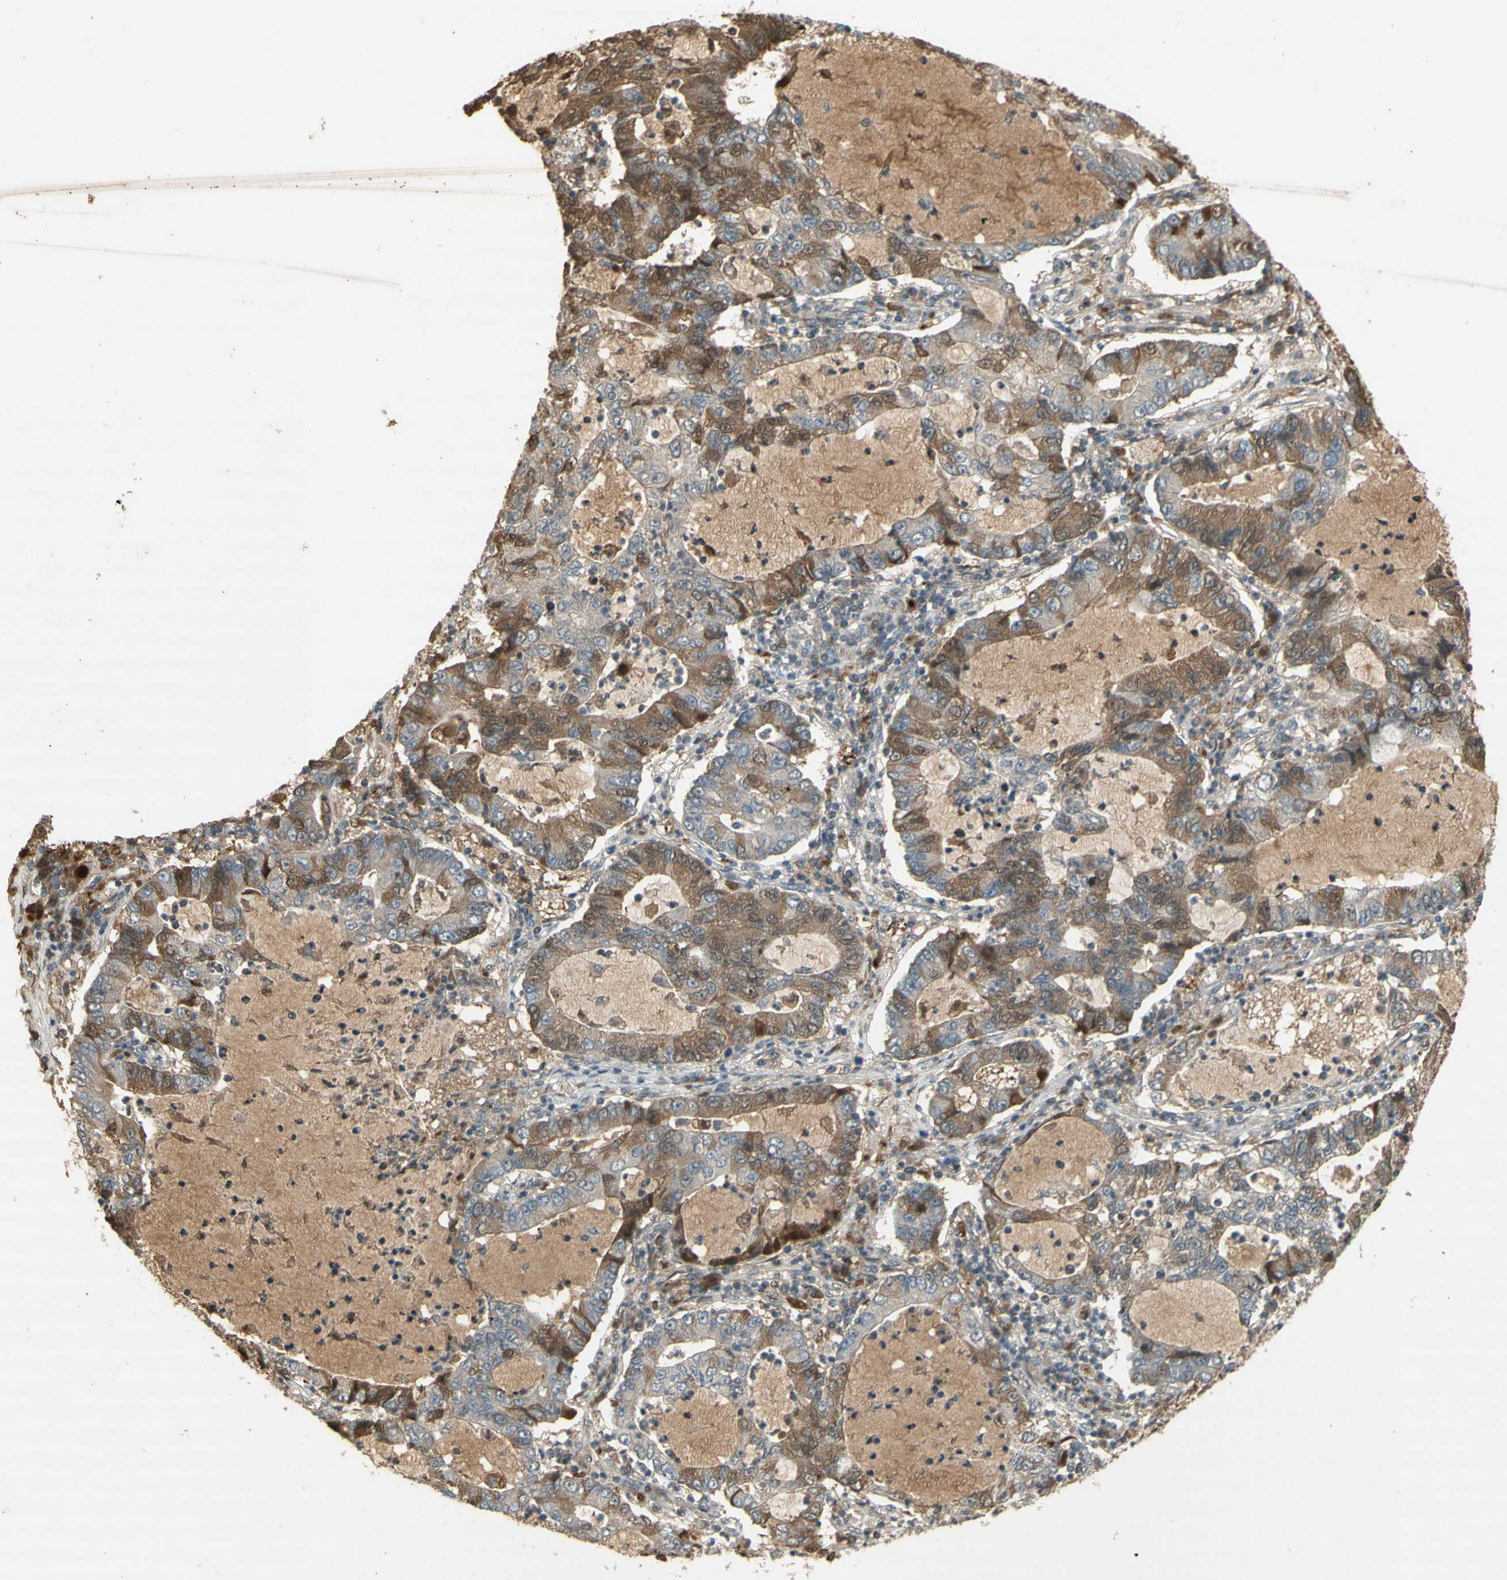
{"staining": {"intensity": "moderate", "quantity": "25%-75%", "location": "cytoplasmic/membranous"}, "tissue": "lung cancer", "cell_type": "Tumor cells", "image_type": "cancer", "snomed": [{"axis": "morphology", "description": "Adenocarcinoma, NOS"}, {"axis": "topography", "description": "Lung"}], "caption": "Lung adenocarcinoma was stained to show a protein in brown. There is medium levels of moderate cytoplasmic/membranous positivity in about 25%-75% of tumor cells. (DAB (3,3'-diaminobenzidine) = brown stain, brightfield microscopy at high magnification).", "gene": "NRG4", "patient": {"sex": "female", "age": 51}}